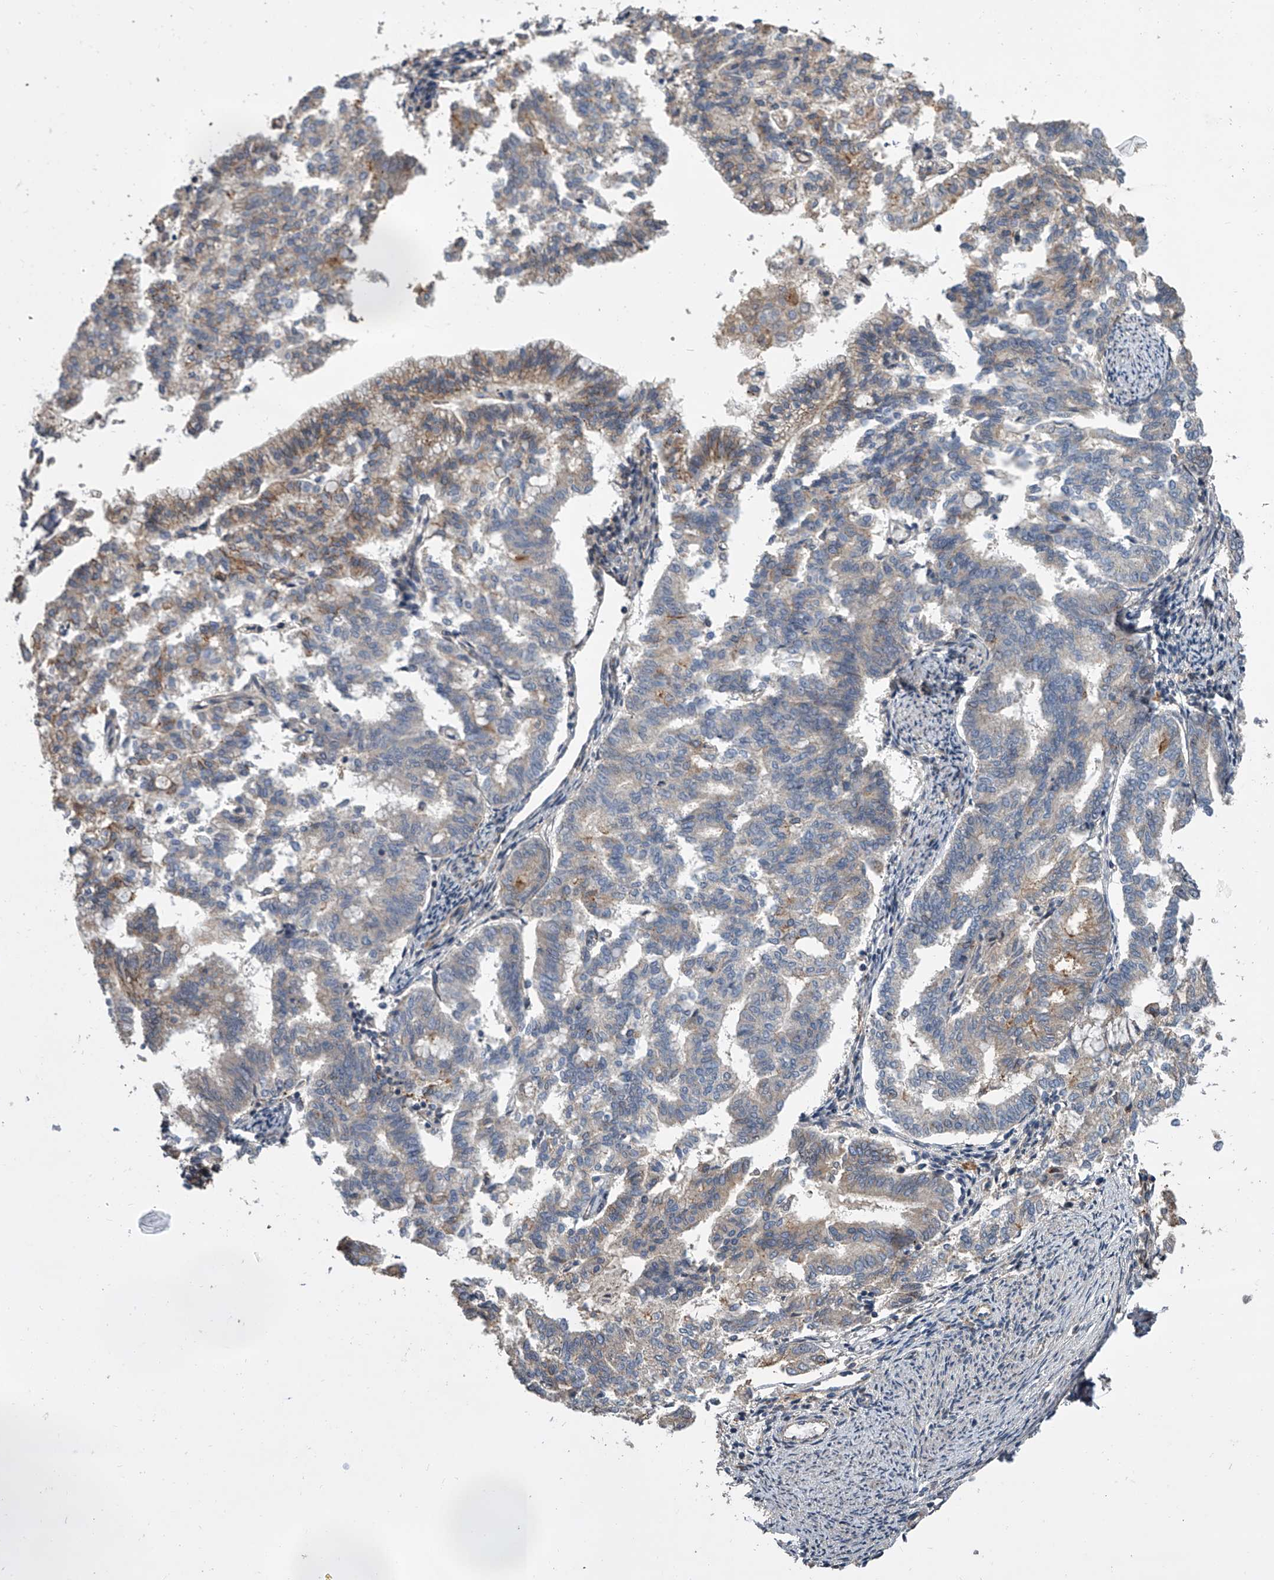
{"staining": {"intensity": "moderate", "quantity": "<25%", "location": "cytoplasmic/membranous"}, "tissue": "endometrial cancer", "cell_type": "Tumor cells", "image_type": "cancer", "snomed": [{"axis": "morphology", "description": "Adenocarcinoma, NOS"}, {"axis": "topography", "description": "Endometrium"}], "caption": "Endometrial cancer (adenocarcinoma) stained with immunohistochemistry (IHC) shows moderate cytoplasmic/membranous positivity in about <25% of tumor cells.", "gene": "USP47", "patient": {"sex": "female", "age": 79}}